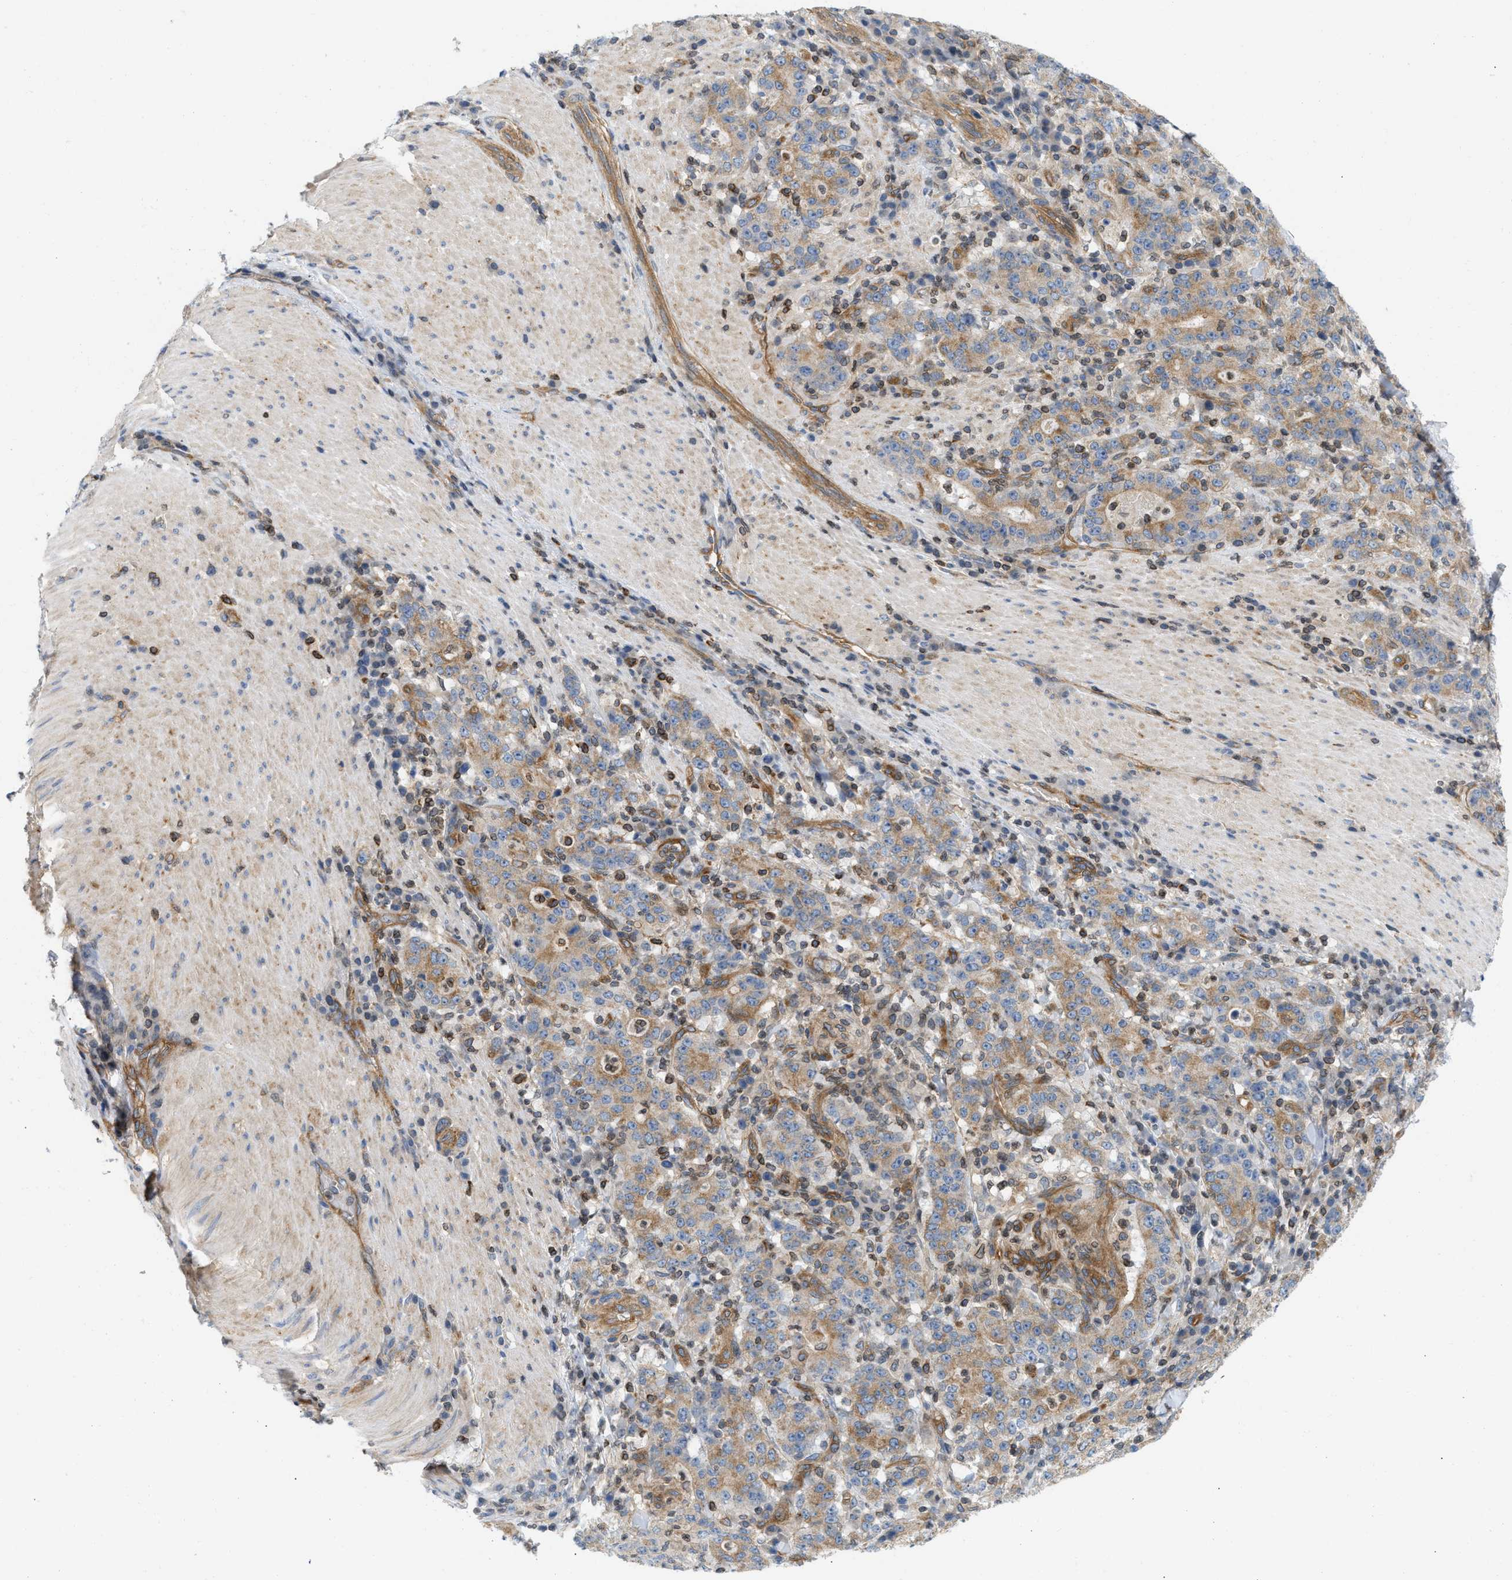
{"staining": {"intensity": "moderate", "quantity": "25%-75%", "location": "cytoplasmic/membranous"}, "tissue": "stomach cancer", "cell_type": "Tumor cells", "image_type": "cancer", "snomed": [{"axis": "morphology", "description": "Normal tissue, NOS"}, {"axis": "morphology", "description": "Adenocarcinoma, NOS"}, {"axis": "topography", "description": "Stomach, upper"}, {"axis": "topography", "description": "Stomach"}], "caption": "Immunohistochemistry (IHC) staining of stomach adenocarcinoma, which shows medium levels of moderate cytoplasmic/membranous expression in about 25%-75% of tumor cells indicating moderate cytoplasmic/membranous protein positivity. The staining was performed using DAB (3,3'-diaminobenzidine) (brown) for protein detection and nuclei were counterstained in hematoxylin (blue).", "gene": "STRN", "patient": {"sex": "male", "age": 59}}